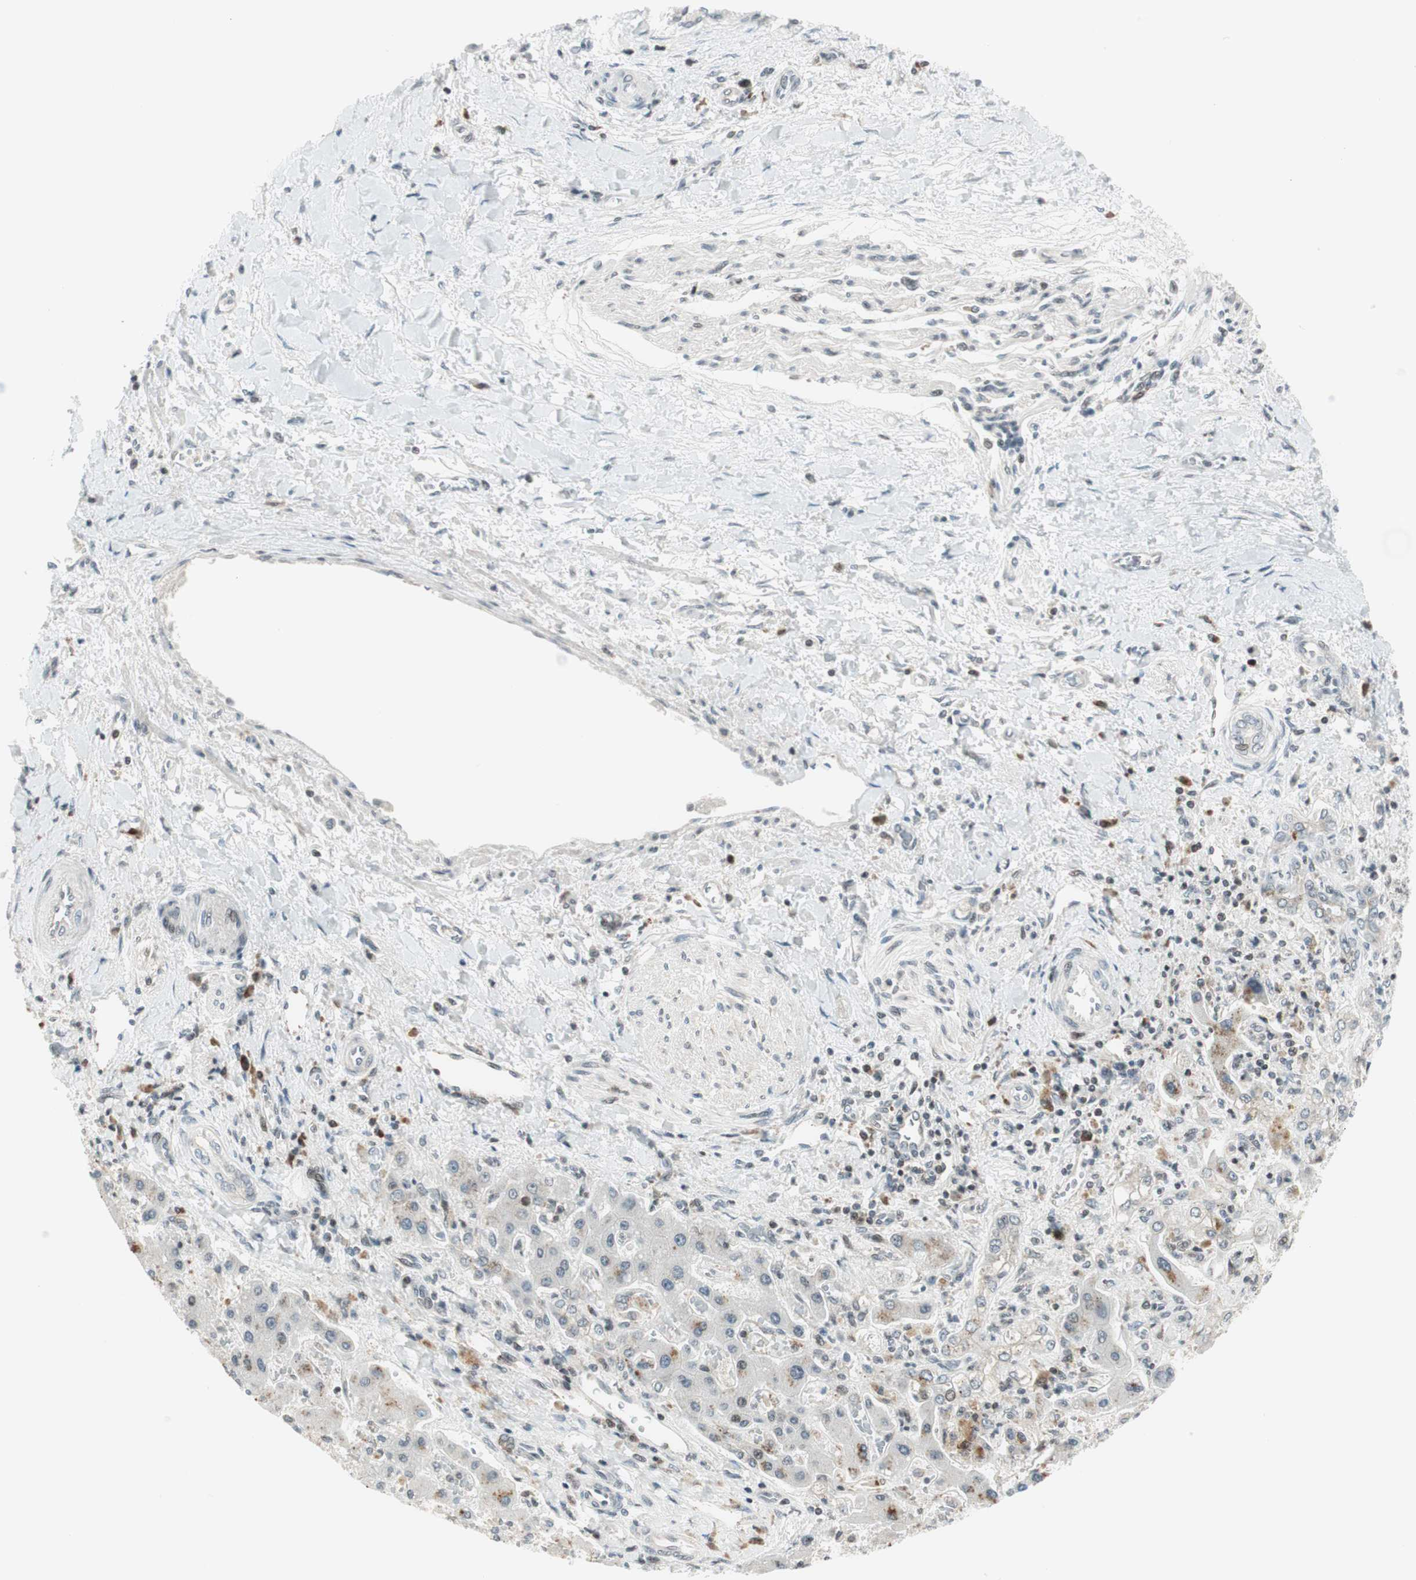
{"staining": {"intensity": "negative", "quantity": "none", "location": "none"}, "tissue": "liver cancer", "cell_type": "Tumor cells", "image_type": "cancer", "snomed": [{"axis": "morphology", "description": "Cholangiocarcinoma"}, {"axis": "topography", "description": "Liver"}], "caption": "Tumor cells show no significant staining in cholangiocarcinoma (liver). The staining is performed using DAB (3,3'-diaminobenzidine) brown chromogen with nuclei counter-stained in using hematoxylin.", "gene": "TPT1", "patient": {"sex": "male", "age": 50}}